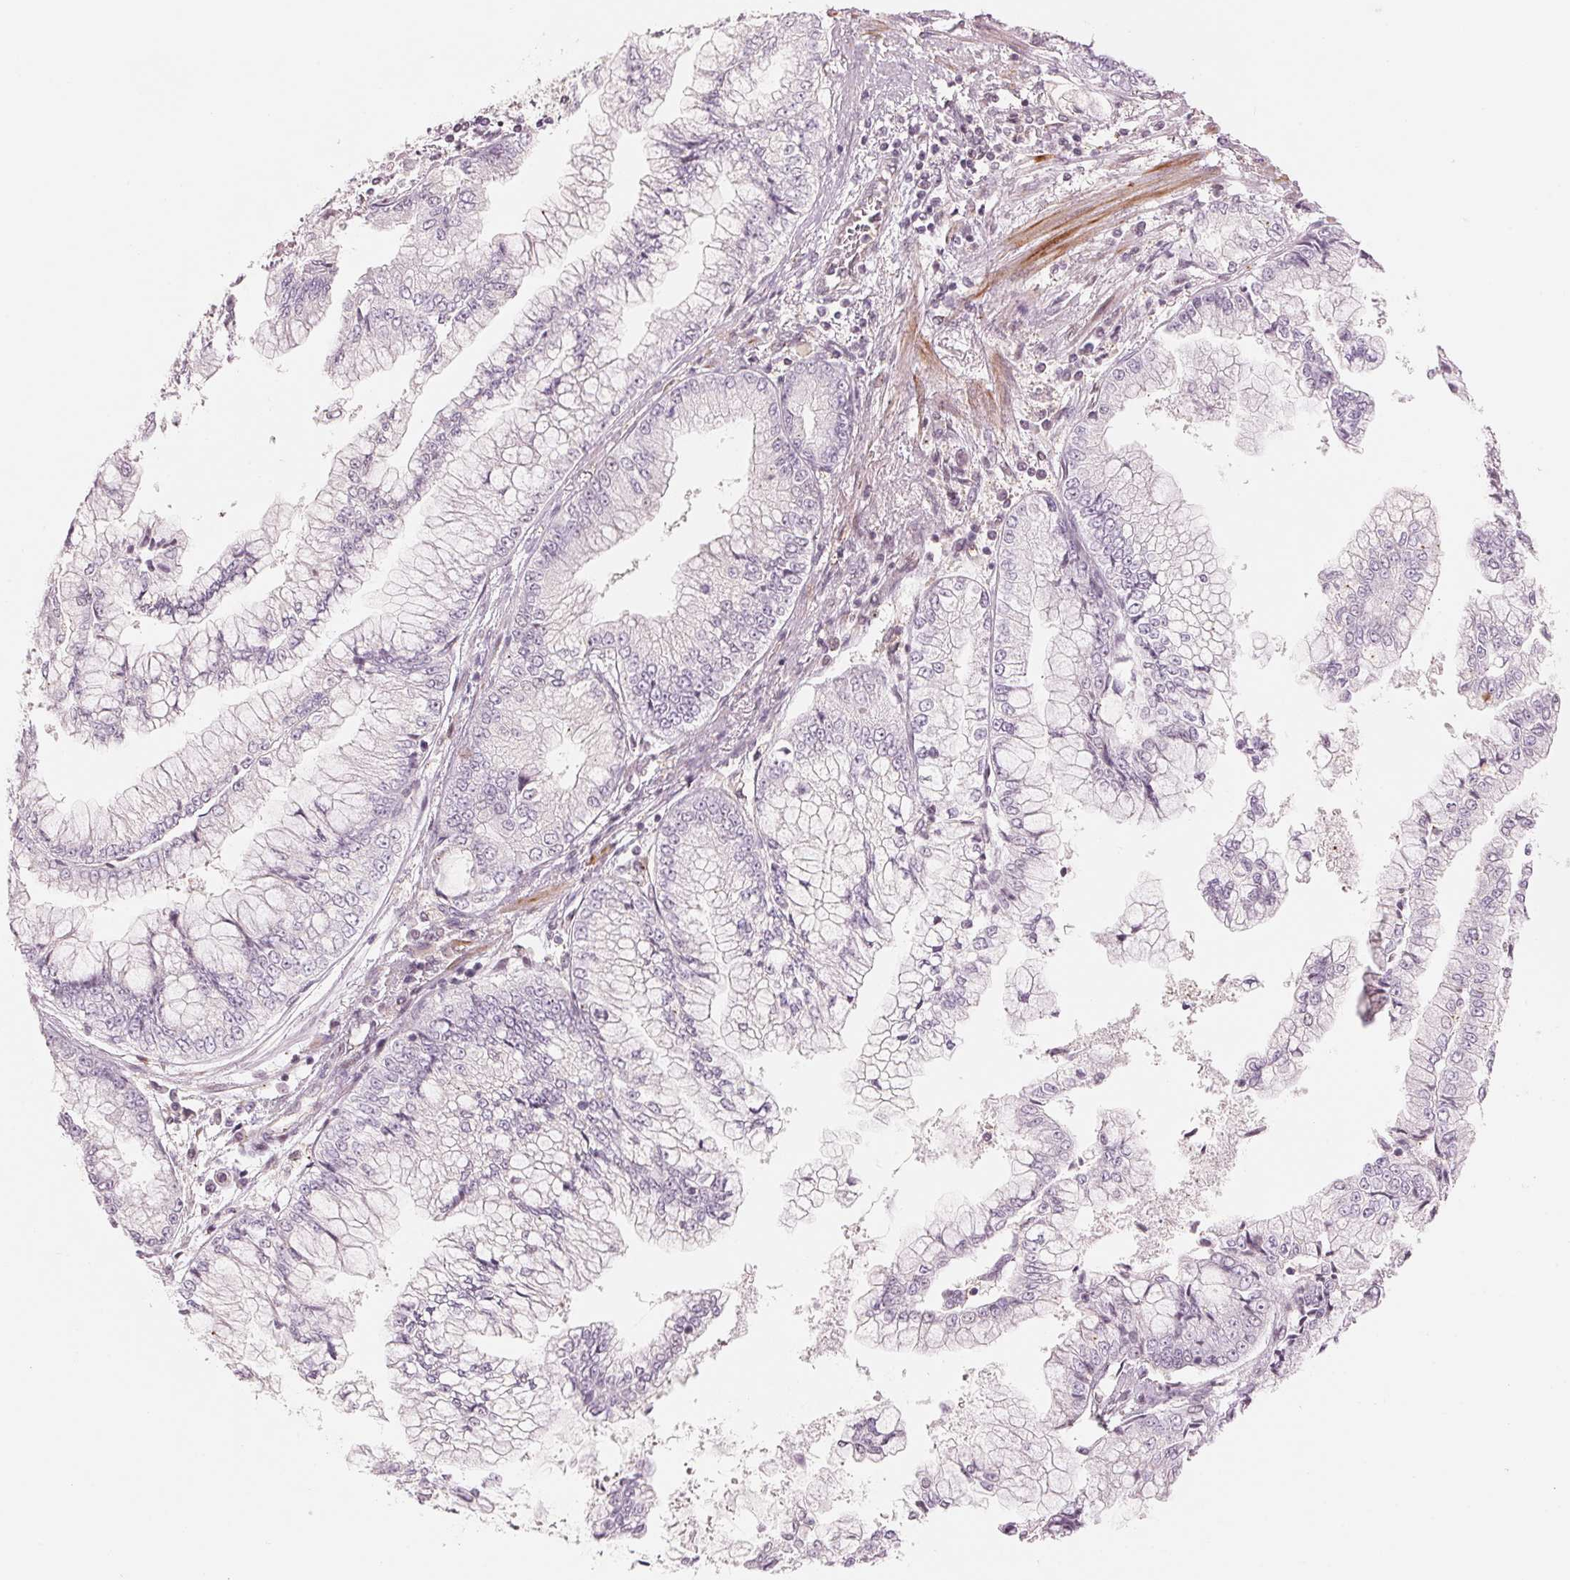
{"staining": {"intensity": "negative", "quantity": "none", "location": "none"}, "tissue": "stomach cancer", "cell_type": "Tumor cells", "image_type": "cancer", "snomed": [{"axis": "morphology", "description": "Adenocarcinoma, NOS"}, {"axis": "topography", "description": "Stomach, upper"}], "caption": "Adenocarcinoma (stomach) was stained to show a protein in brown. There is no significant positivity in tumor cells.", "gene": "SLC17A4", "patient": {"sex": "female", "age": 74}}